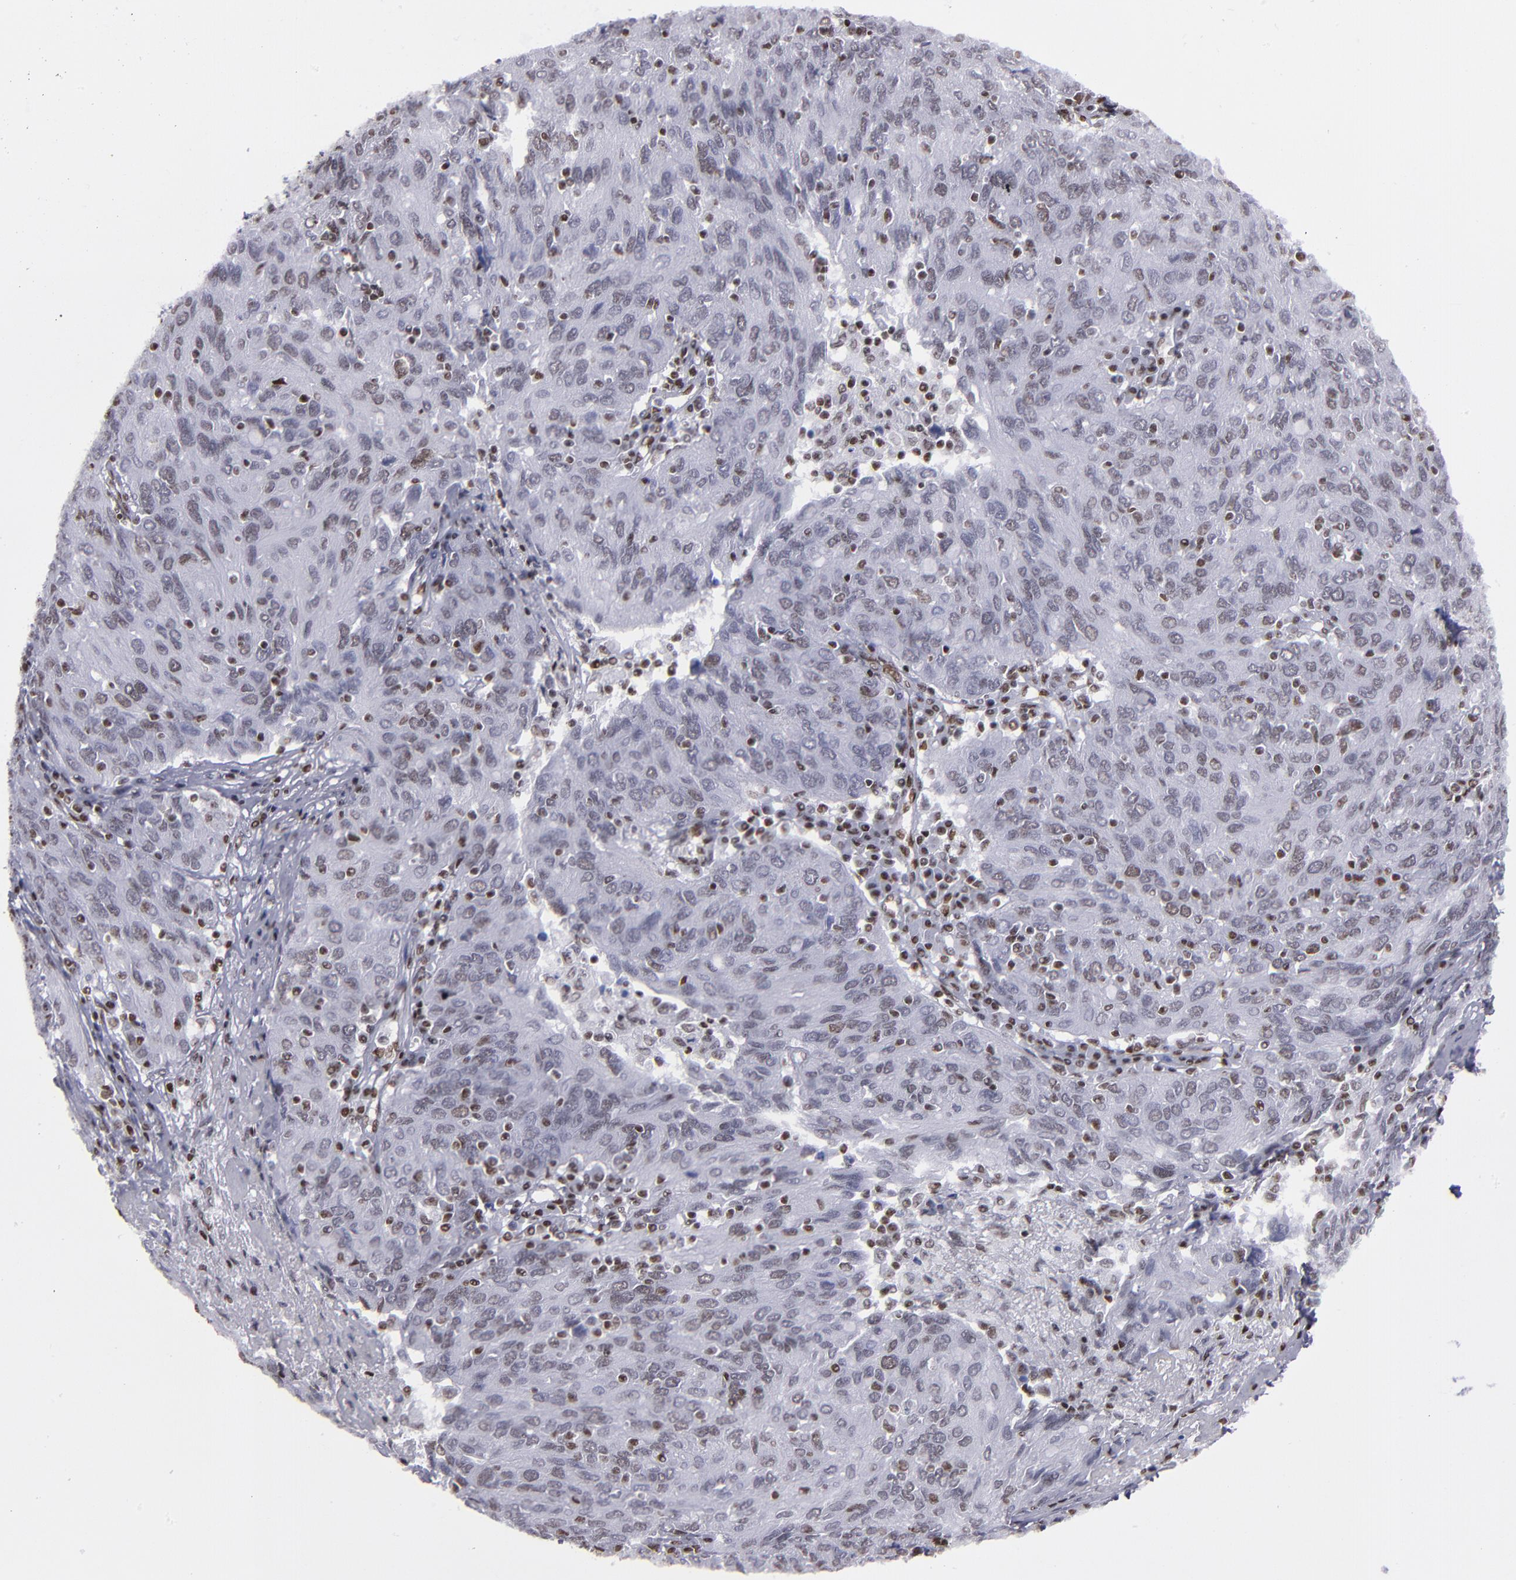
{"staining": {"intensity": "weak", "quantity": "<25%", "location": "nuclear"}, "tissue": "ovarian cancer", "cell_type": "Tumor cells", "image_type": "cancer", "snomed": [{"axis": "morphology", "description": "Carcinoma, endometroid"}, {"axis": "topography", "description": "Ovary"}], "caption": "This is an IHC micrograph of human endometroid carcinoma (ovarian). There is no positivity in tumor cells.", "gene": "TERF2", "patient": {"sex": "female", "age": 50}}